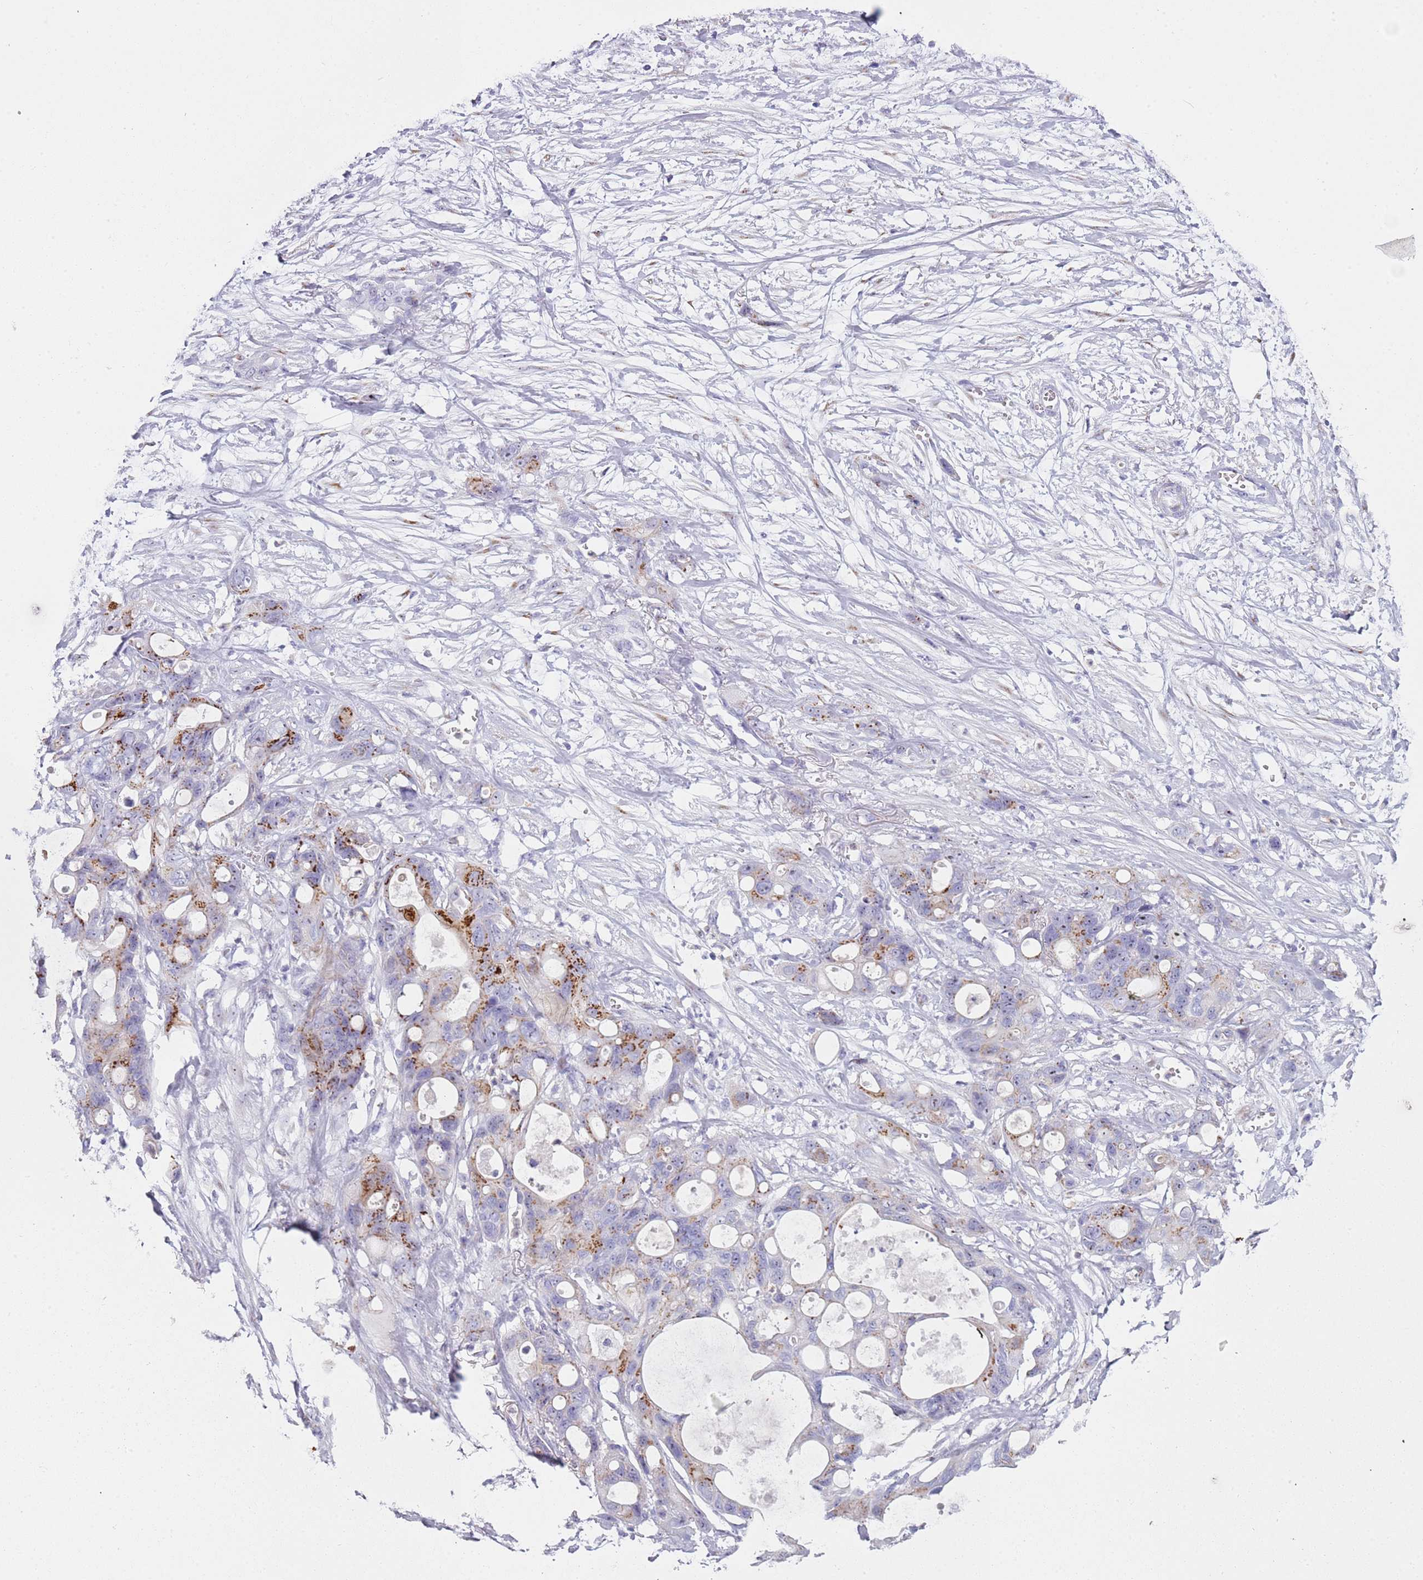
{"staining": {"intensity": "strong", "quantity": "<25%", "location": "cytoplasmic/membranous"}, "tissue": "ovarian cancer", "cell_type": "Tumor cells", "image_type": "cancer", "snomed": [{"axis": "morphology", "description": "Cystadenocarcinoma, mucinous, NOS"}, {"axis": "topography", "description": "Ovary"}], "caption": "Mucinous cystadenocarcinoma (ovarian) tissue reveals strong cytoplasmic/membranous staining in about <25% of tumor cells", "gene": "NBPF6", "patient": {"sex": "female", "age": 70}}